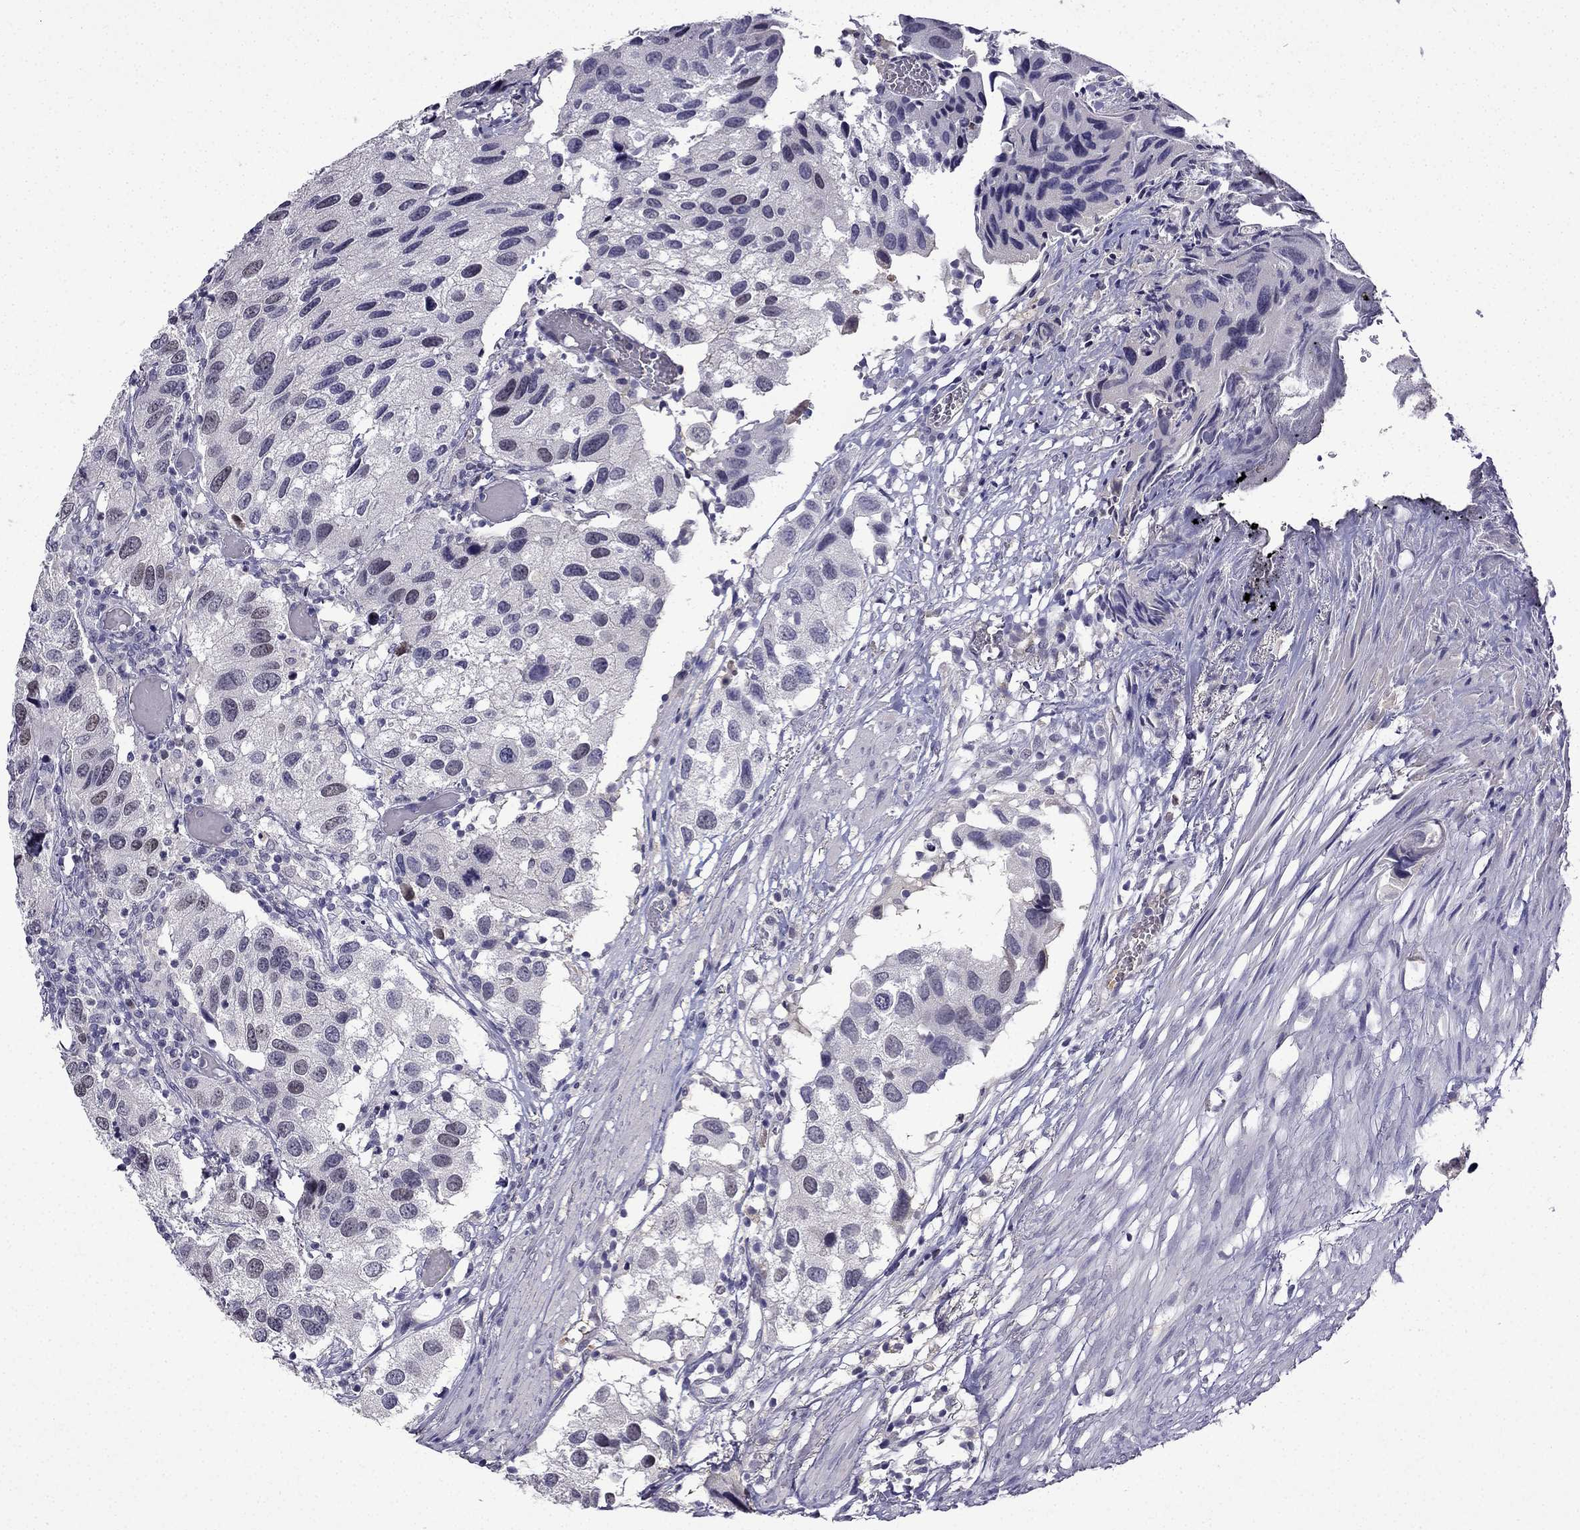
{"staining": {"intensity": "weak", "quantity": "<25%", "location": "nuclear"}, "tissue": "urothelial cancer", "cell_type": "Tumor cells", "image_type": "cancer", "snomed": [{"axis": "morphology", "description": "Urothelial carcinoma, High grade"}, {"axis": "topography", "description": "Urinary bladder"}], "caption": "Human urothelial carcinoma (high-grade) stained for a protein using immunohistochemistry (IHC) reveals no staining in tumor cells.", "gene": "UHRF1", "patient": {"sex": "male", "age": 79}}